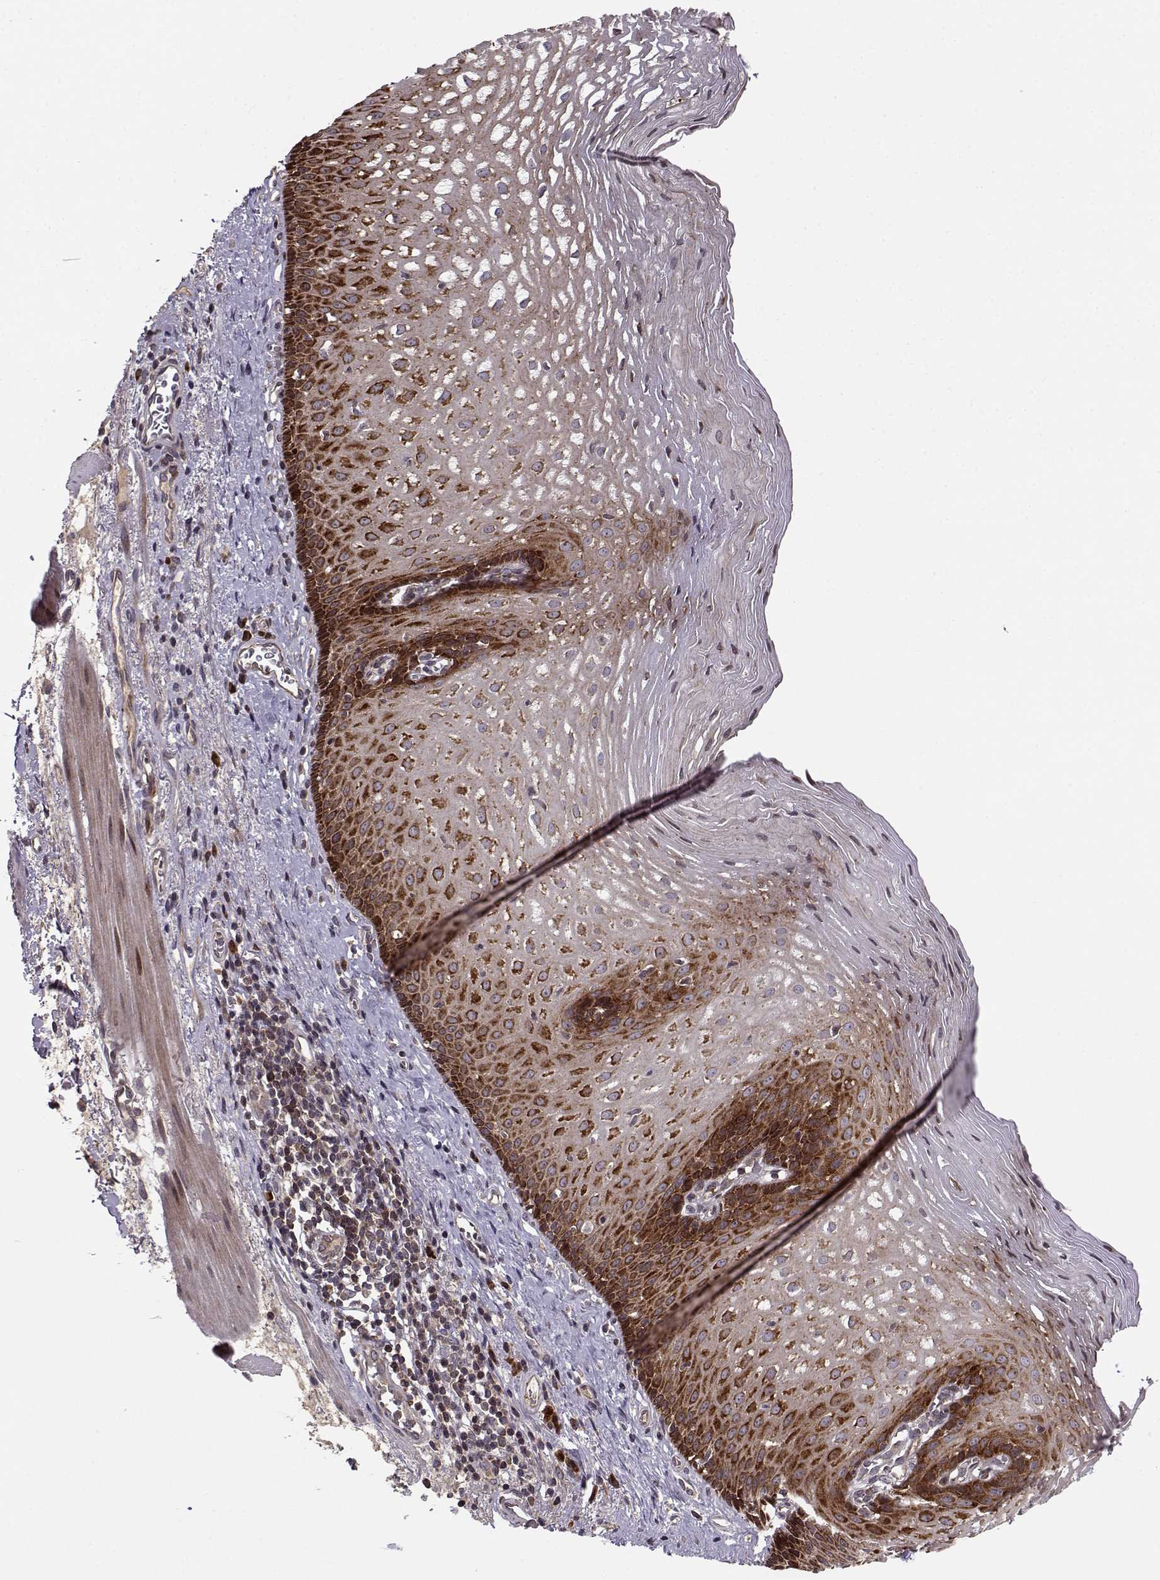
{"staining": {"intensity": "strong", "quantity": ">75%", "location": "cytoplasmic/membranous"}, "tissue": "esophagus", "cell_type": "Squamous epithelial cells", "image_type": "normal", "snomed": [{"axis": "morphology", "description": "Normal tissue, NOS"}, {"axis": "topography", "description": "Esophagus"}], "caption": "Protein expression analysis of benign human esophagus reveals strong cytoplasmic/membranous staining in about >75% of squamous epithelial cells.", "gene": "RPL31", "patient": {"sex": "male", "age": 76}}